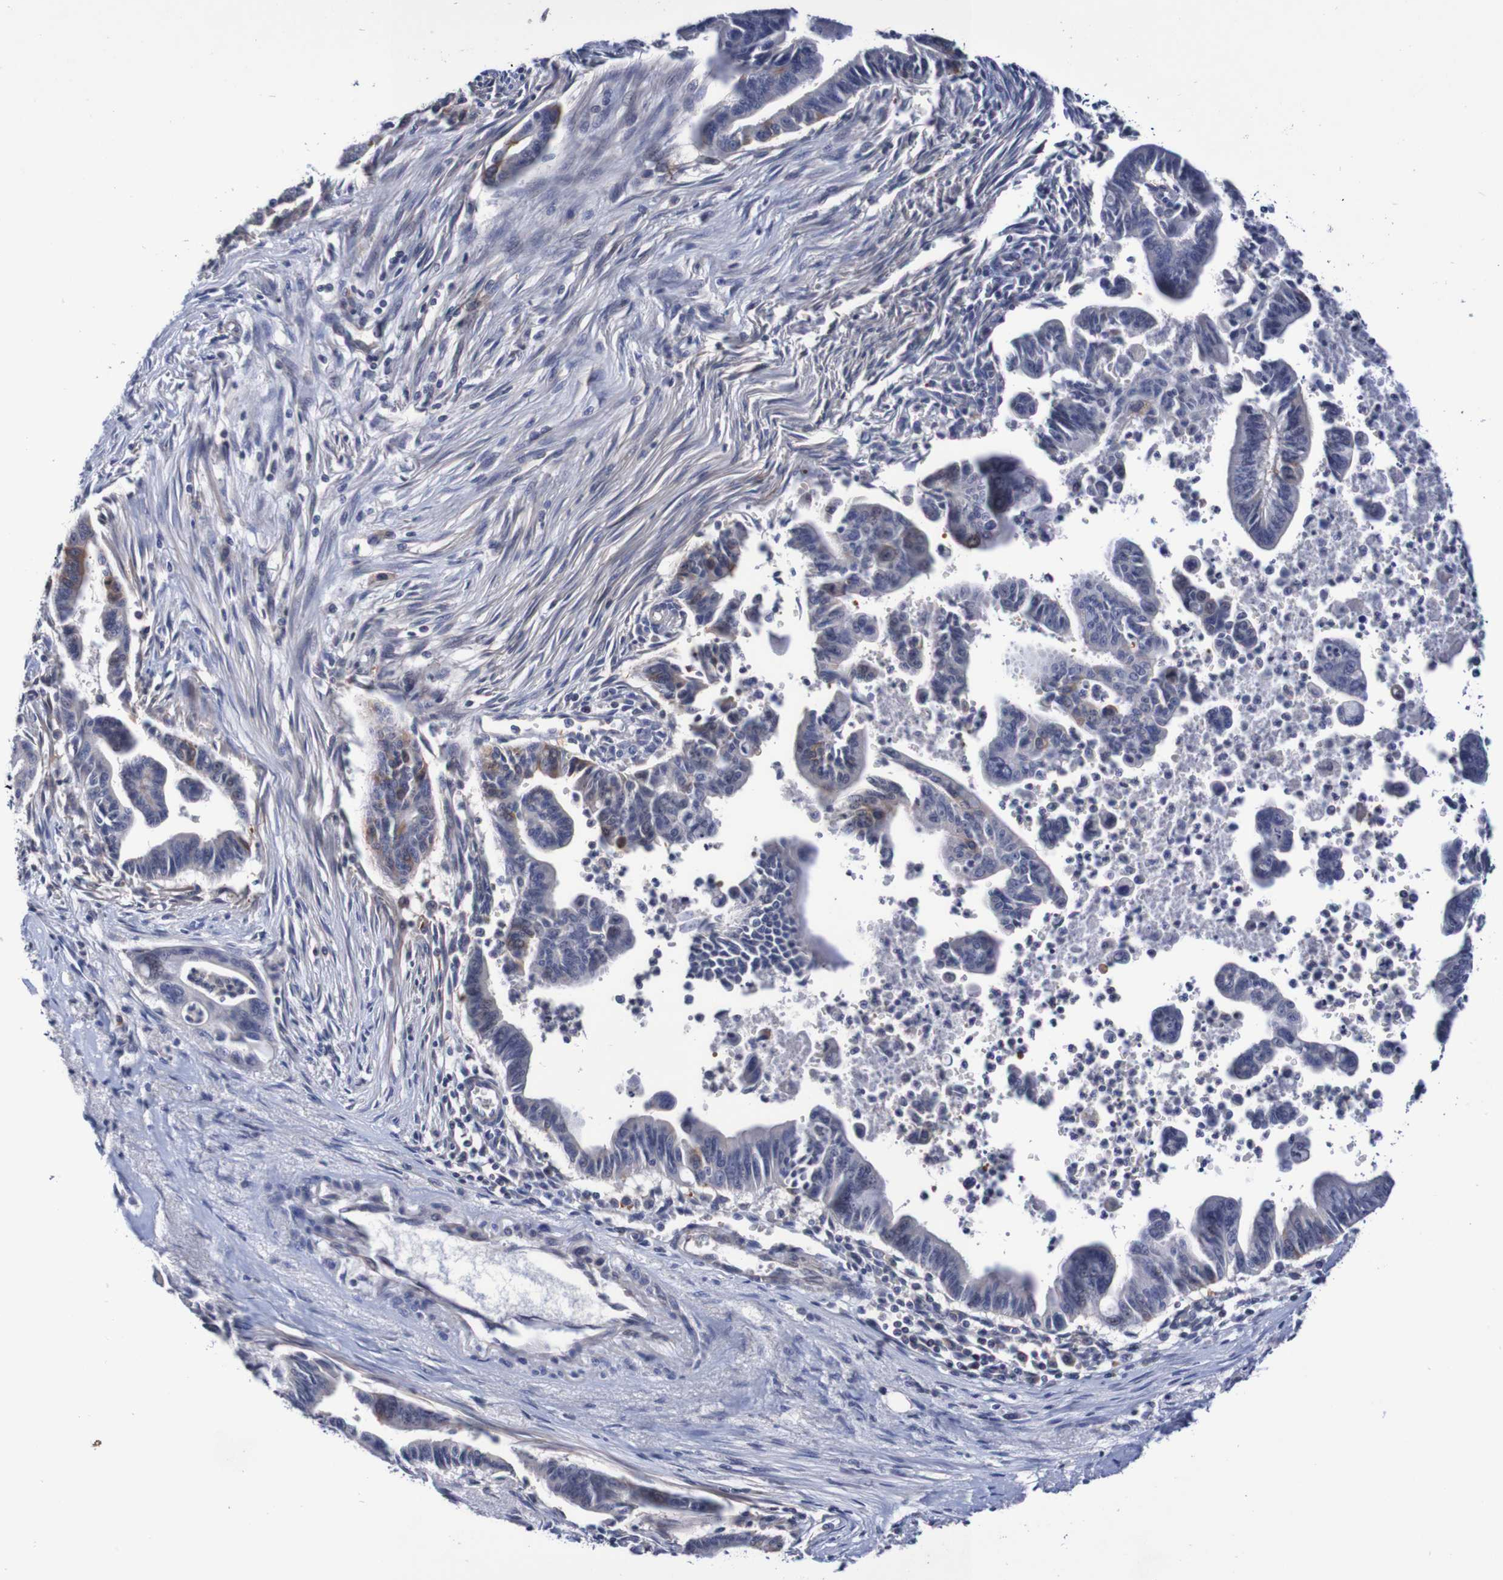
{"staining": {"intensity": "moderate", "quantity": "<25%", "location": "cytoplasmic/membranous"}, "tissue": "pancreatic cancer", "cell_type": "Tumor cells", "image_type": "cancer", "snomed": [{"axis": "morphology", "description": "Adenocarcinoma, NOS"}, {"axis": "topography", "description": "Pancreas"}], "caption": "Protein expression analysis of pancreatic adenocarcinoma displays moderate cytoplasmic/membranous staining in approximately <25% of tumor cells. (brown staining indicates protein expression, while blue staining denotes nuclei).", "gene": "ACVR1C", "patient": {"sex": "male", "age": 70}}